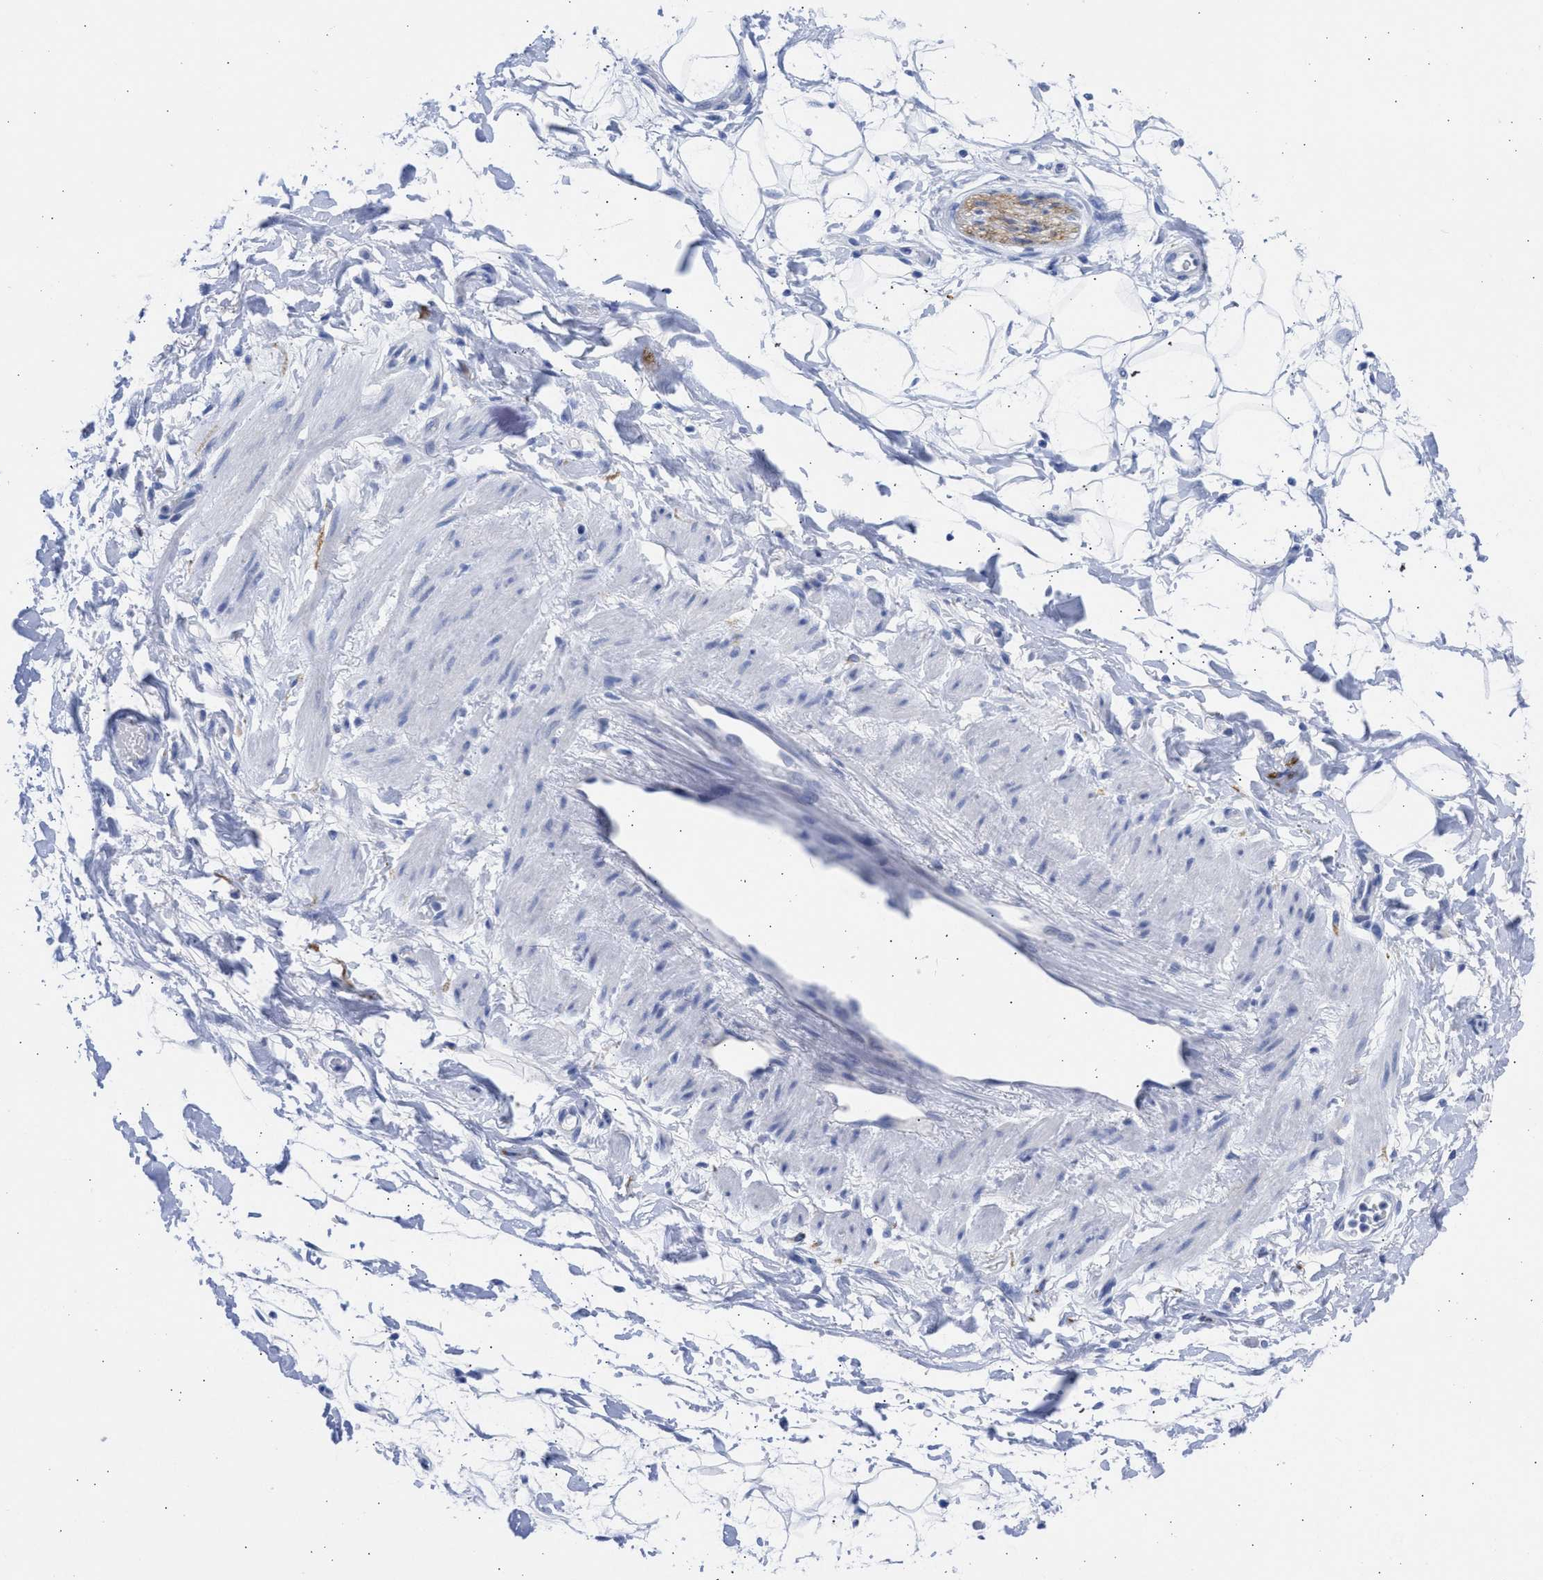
{"staining": {"intensity": "negative", "quantity": "none", "location": "none"}, "tissue": "adipose tissue", "cell_type": "Adipocytes", "image_type": "normal", "snomed": [{"axis": "morphology", "description": "Normal tissue, NOS"}, {"axis": "topography", "description": "Soft tissue"}], "caption": "The immunohistochemistry (IHC) image has no significant expression in adipocytes of adipose tissue.", "gene": "NCAM1", "patient": {"sex": "male", "age": 72}}